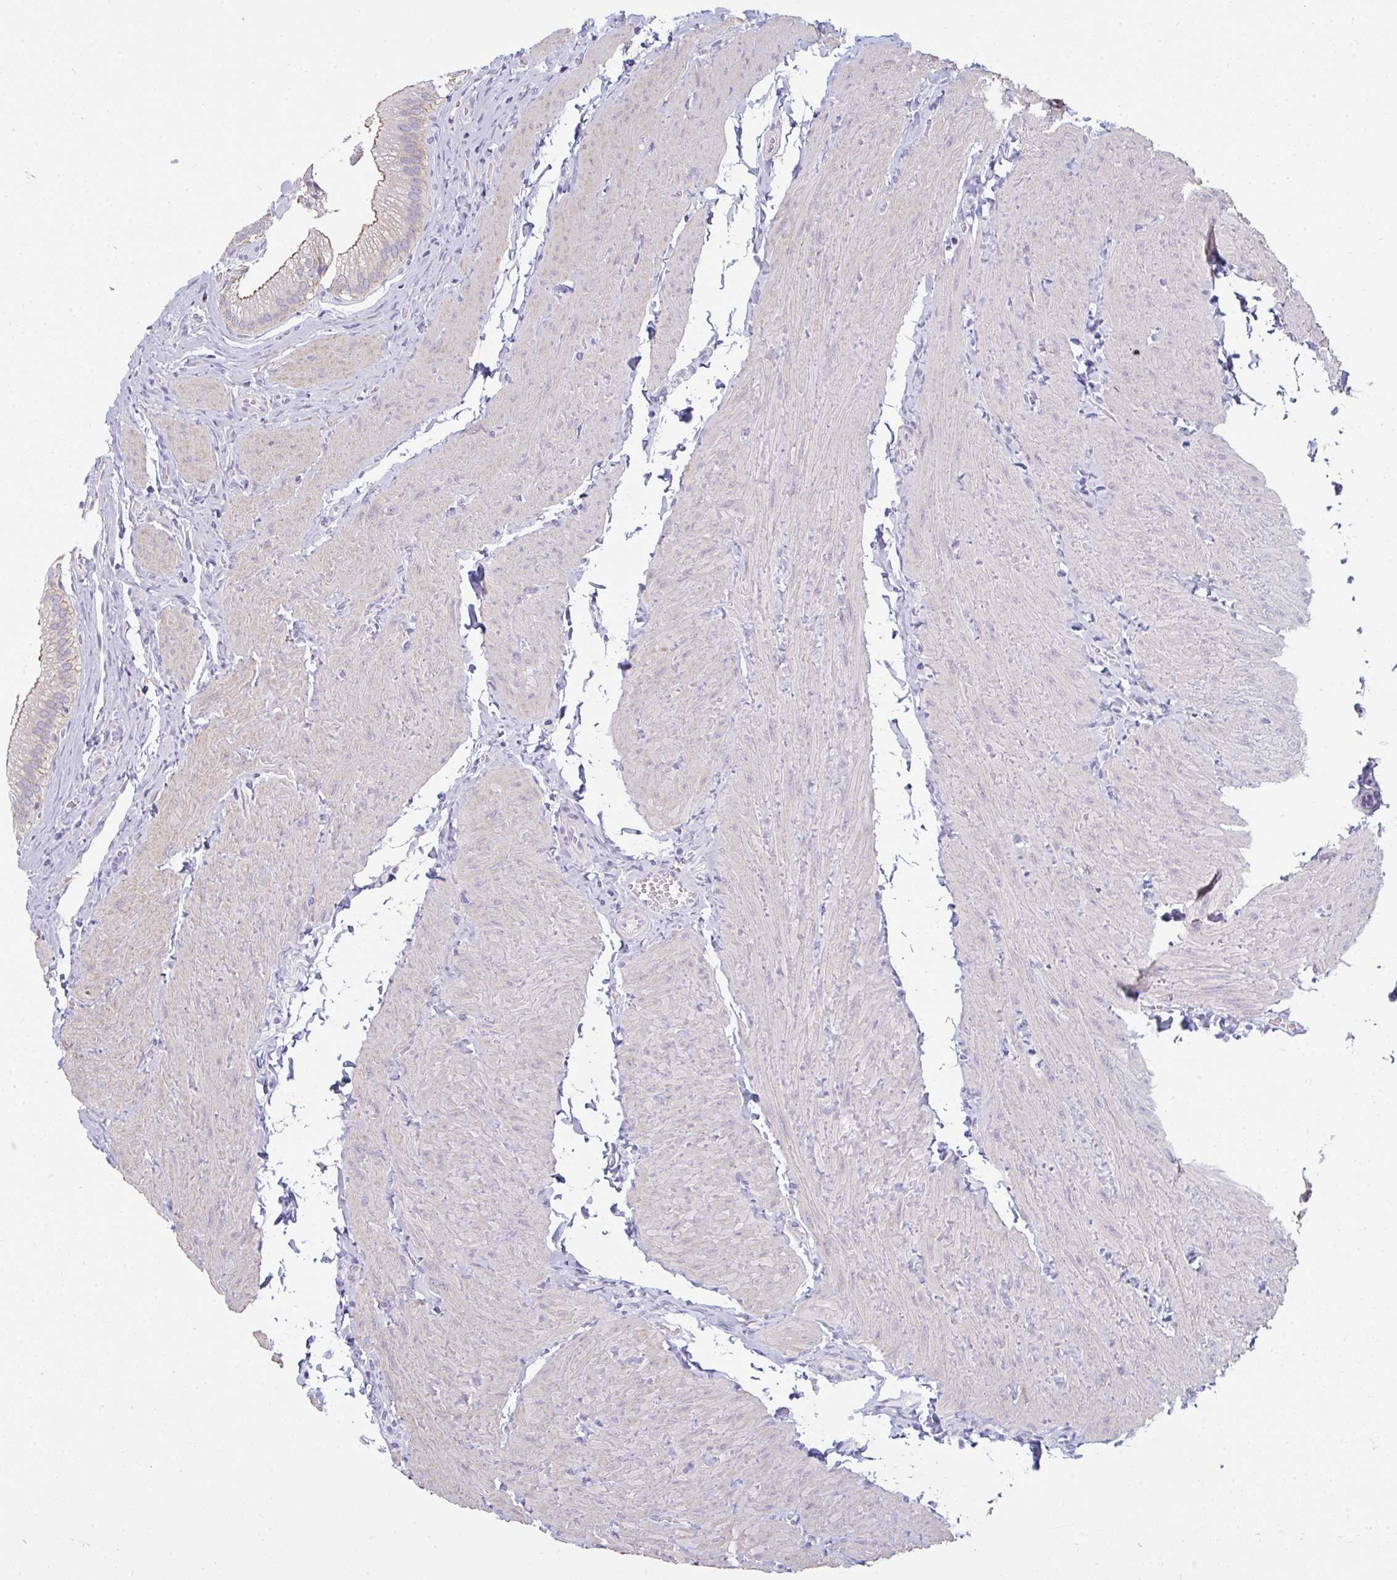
{"staining": {"intensity": "moderate", "quantity": "25%-75%", "location": "cytoplasmic/membranous,nuclear"}, "tissue": "gallbladder", "cell_type": "Glandular cells", "image_type": "normal", "snomed": [{"axis": "morphology", "description": "Normal tissue, NOS"}, {"axis": "topography", "description": "Gallbladder"}, {"axis": "topography", "description": "Peripheral nerve tissue"}], "caption": "High-magnification brightfield microscopy of normal gallbladder stained with DAB (brown) and counterstained with hematoxylin (blue). glandular cells exhibit moderate cytoplasmic/membranous,nuclear staining is seen in approximately25%-75% of cells.", "gene": "SUZ12", "patient": {"sex": "male", "age": 17}}